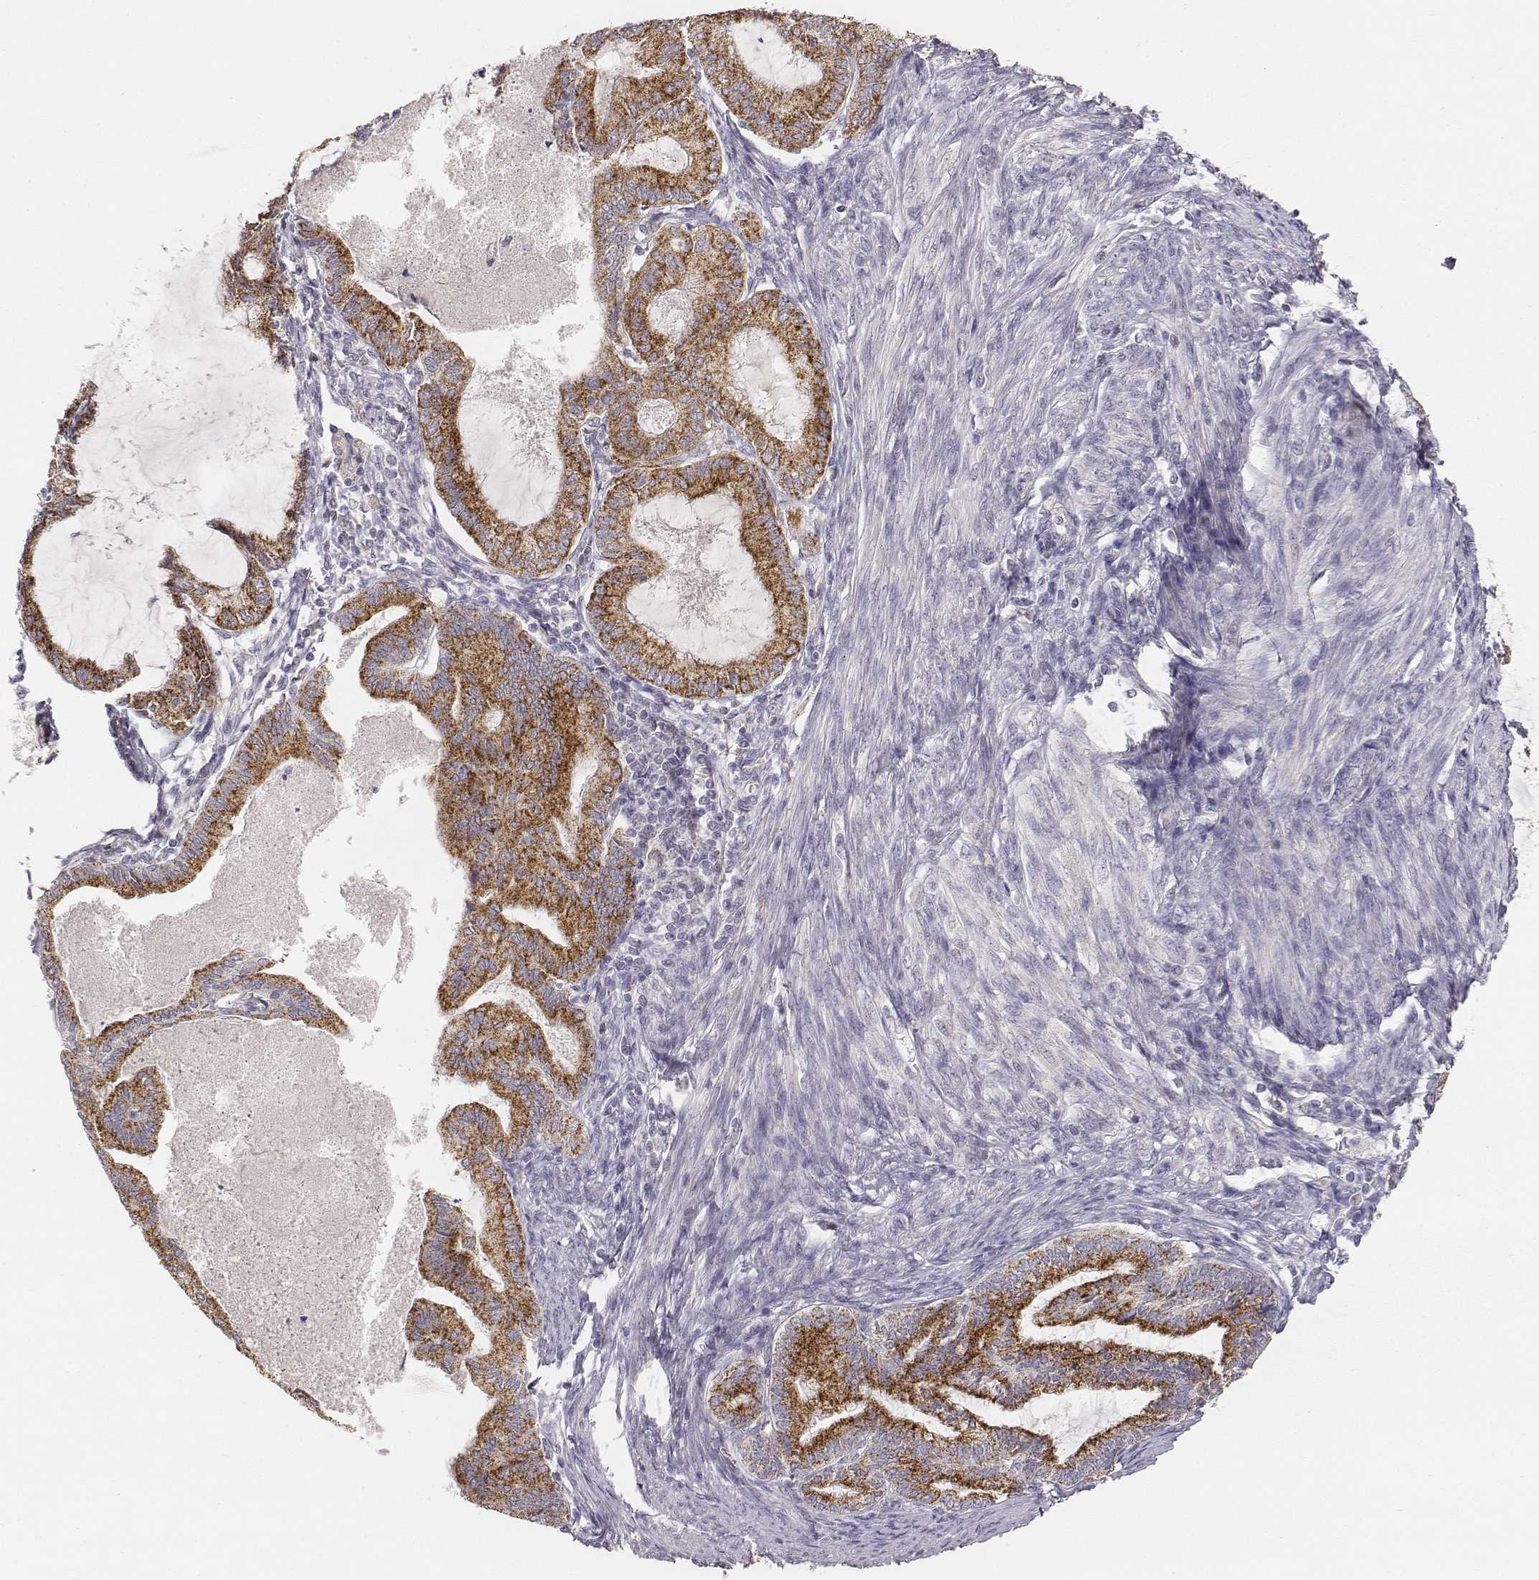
{"staining": {"intensity": "strong", "quantity": ">75%", "location": "cytoplasmic/membranous"}, "tissue": "endometrial cancer", "cell_type": "Tumor cells", "image_type": "cancer", "snomed": [{"axis": "morphology", "description": "Adenocarcinoma, NOS"}, {"axis": "topography", "description": "Endometrium"}], "caption": "A high amount of strong cytoplasmic/membranous staining is identified in about >75% of tumor cells in adenocarcinoma (endometrial) tissue.", "gene": "ABCD3", "patient": {"sex": "female", "age": 86}}